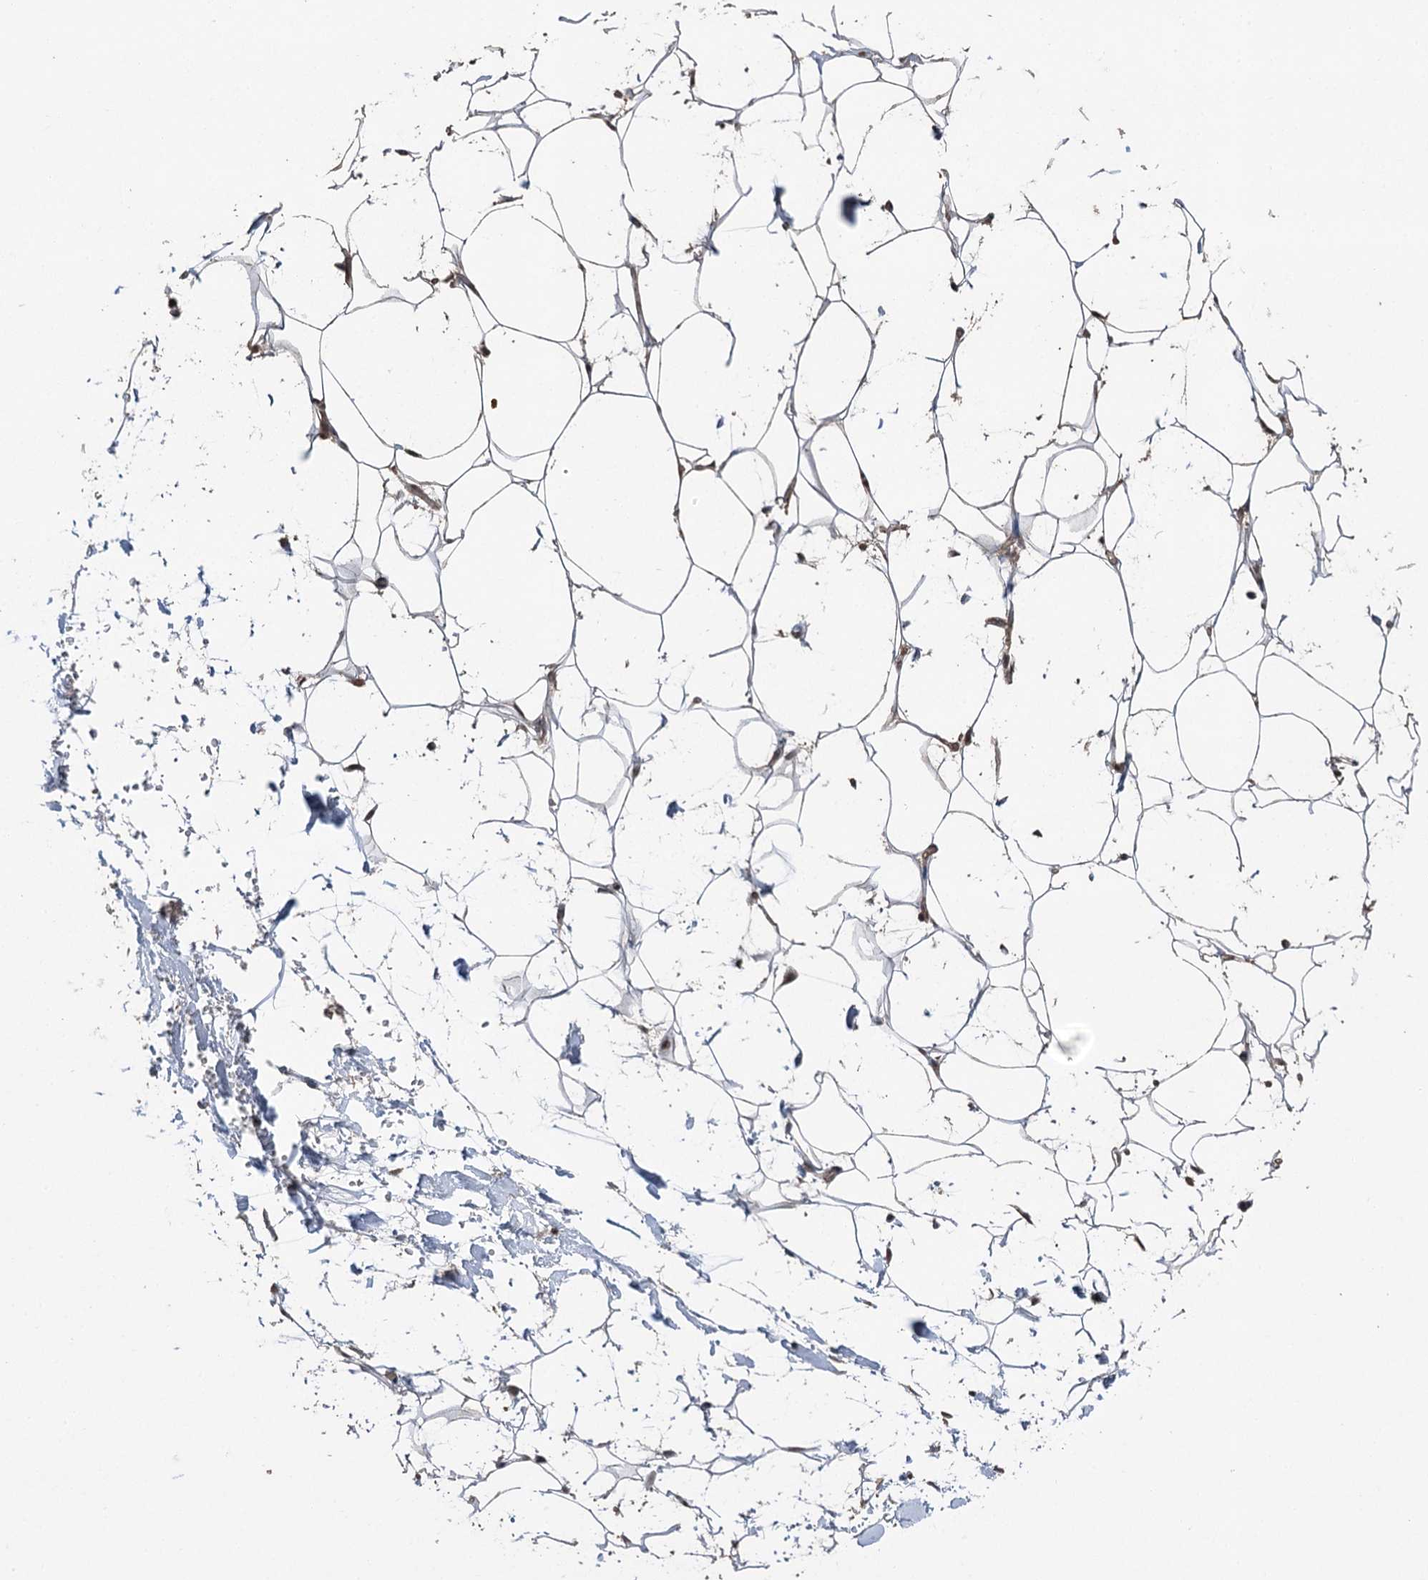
{"staining": {"intensity": "moderate", "quantity": ">75%", "location": "cytoplasmic/membranous,nuclear"}, "tissue": "adipose tissue", "cell_type": "Adipocytes", "image_type": "normal", "snomed": [{"axis": "morphology", "description": "Normal tissue, NOS"}, {"axis": "topography", "description": "Breast"}], "caption": "This photomicrograph displays immunohistochemistry staining of unremarkable adipose tissue, with medium moderate cytoplasmic/membranous,nuclear expression in about >75% of adipocytes.", "gene": "CCDC82", "patient": {"sex": "female", "age": 26}}